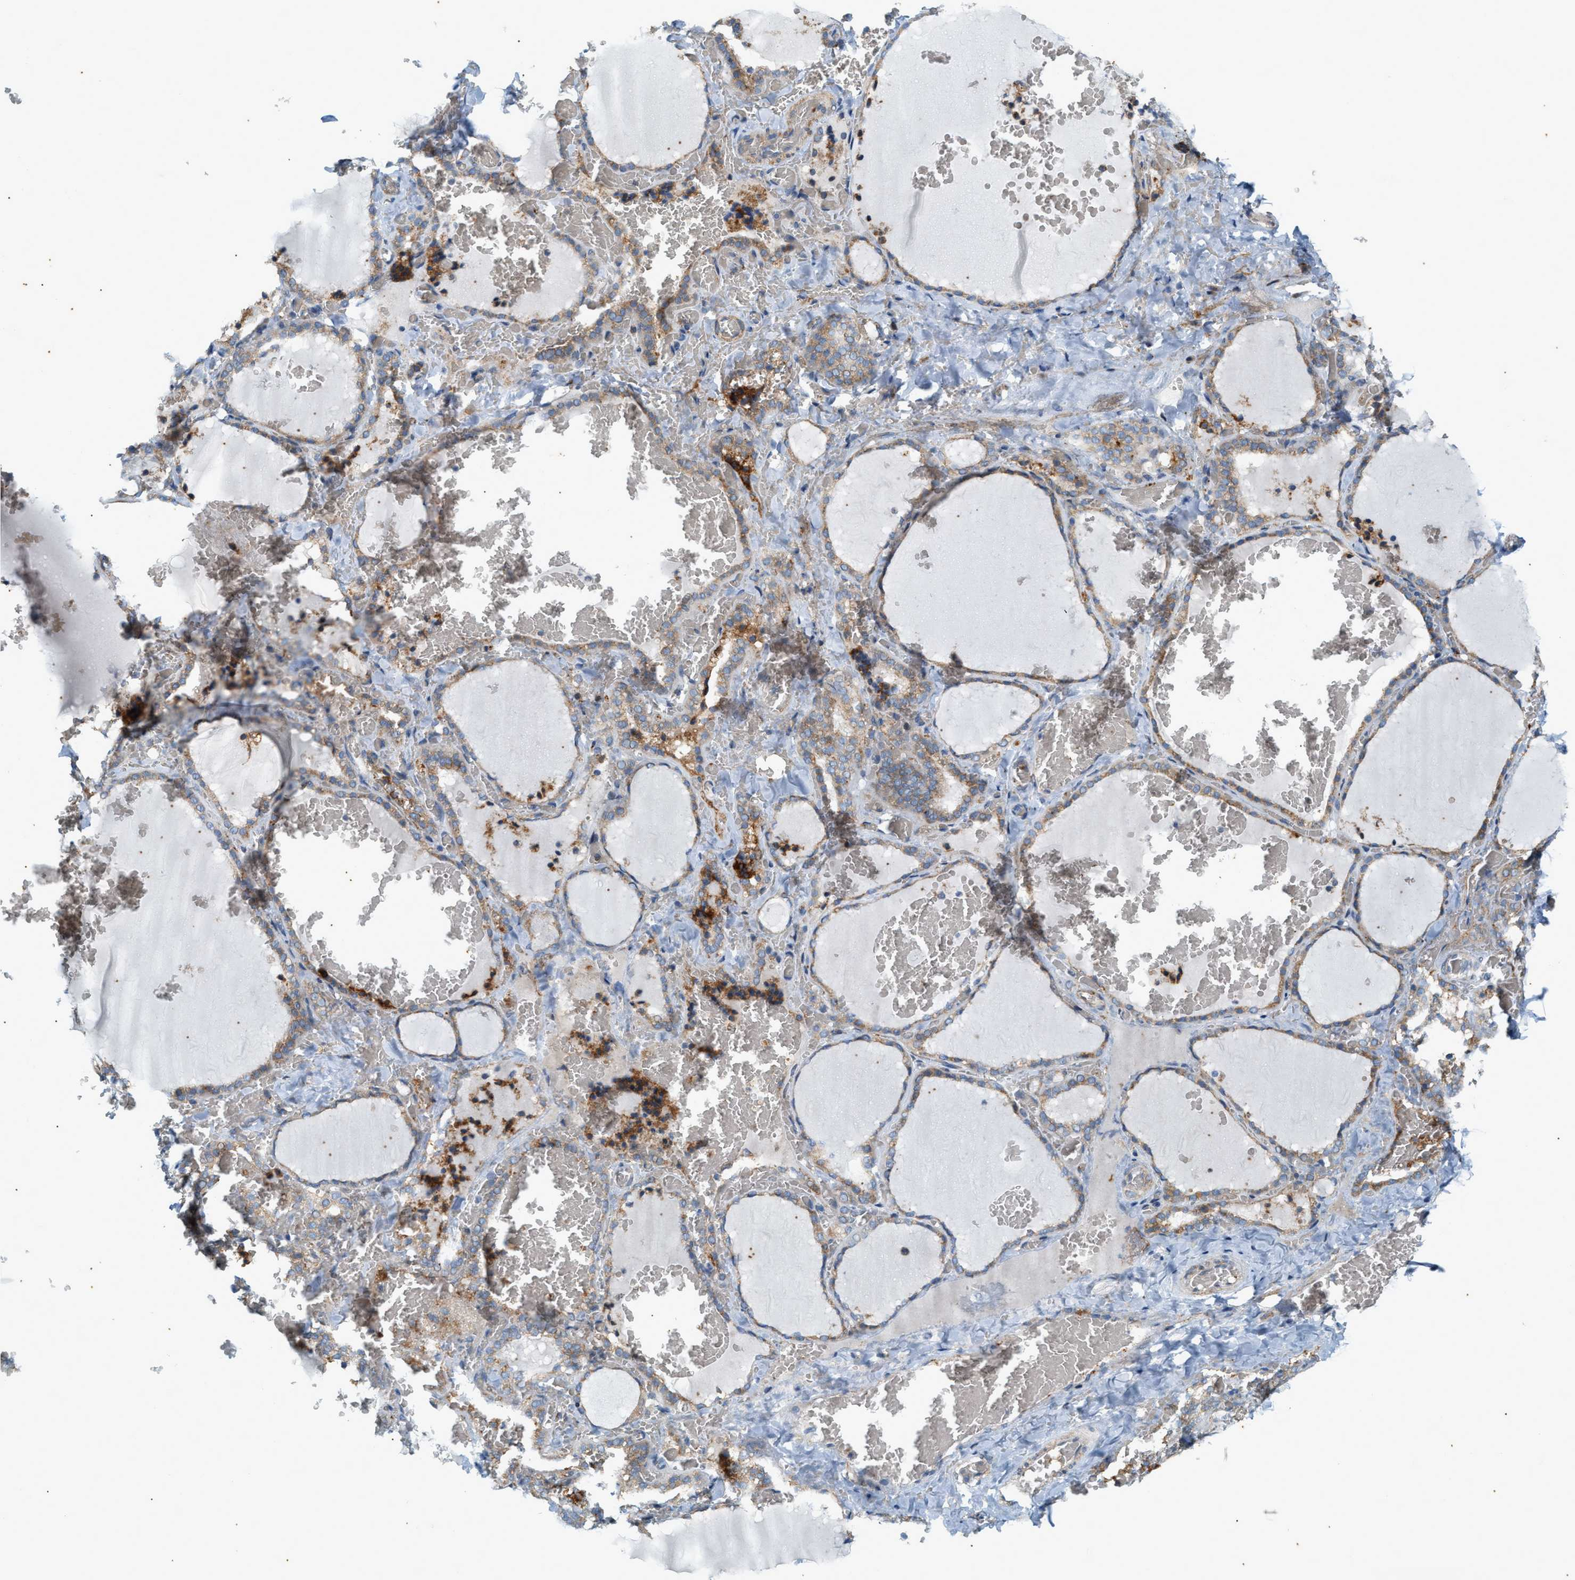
{"staining": {"intensity": "moderate", "quantity": ">75%", "location": "cytoplasmic/membranous"}, "tissue": "thyroid gland", "cell_type": "Glandular cells", "image_type": "normal", "snomed": [{"axis": "morphology", "description": "Normal tissue, NOS"}, {"axis": "topography", "description": "Thyroid gland"}], "caption": "Thyroid gland was stained to show a protein in brown. There is medium levels of moderate cytoplasmic/membranous expression in about >75% of glandular cells. The staining is performed using DAB brown chromogen to label protein expression. The nuclei are counter-stained blue using hematoxylin.", "gene": "CHPF2", "patient": {"sex": "female", "age": 22}}